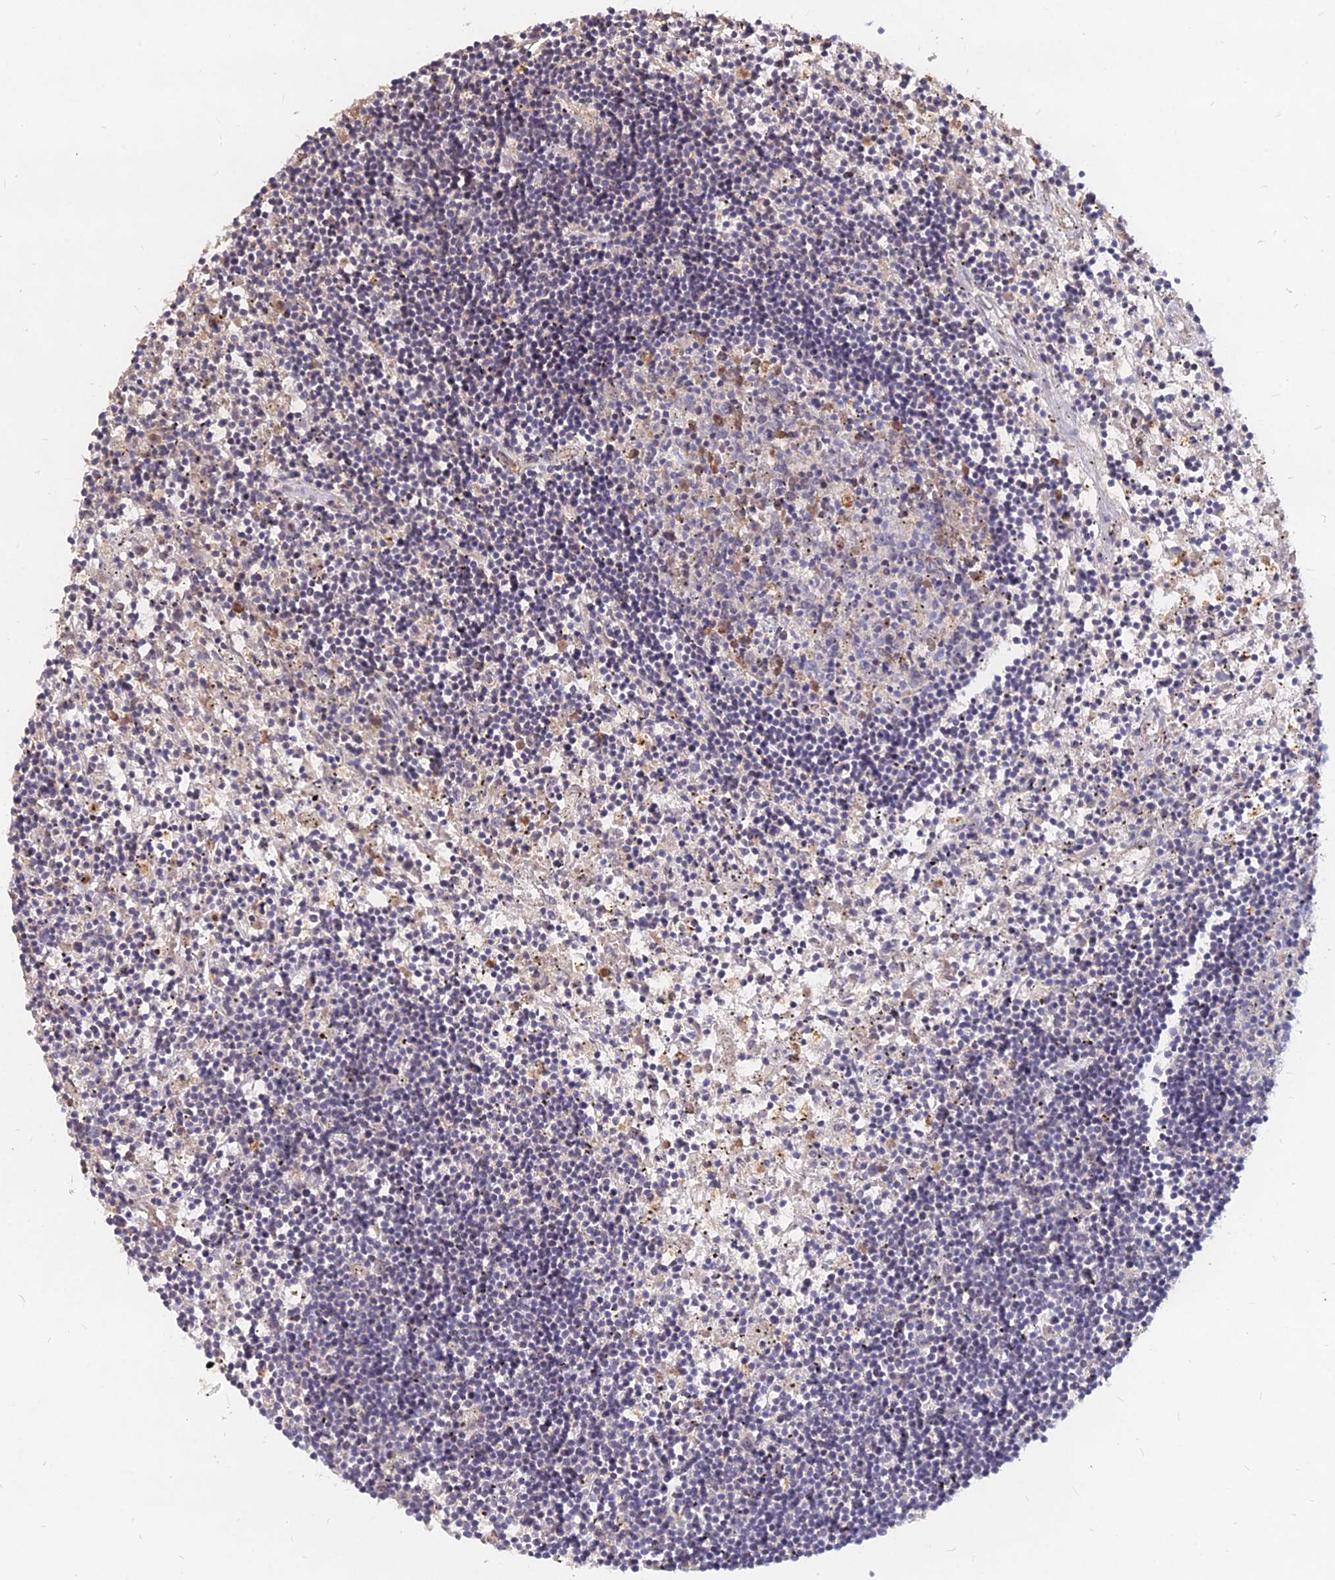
{"staining": {"intensity": "negative", "quantity": "none", "location": "none"}, "tissue": "lymphoma", "cell_type": "Tumor cells", "image_type": "cancer", "snomed": [{"axis": "morphology", "description": "Malignant lymphoma, non-Hodgkin's type, Low grade"}, {"axis": "topography", "description": "Spleen"}], "caption": "Lymphoma stained for a protein using IHC demonstrates no expression tumor cells.", "gene": "C11orf68", "patient": {"sex": "male", "age": 76}}